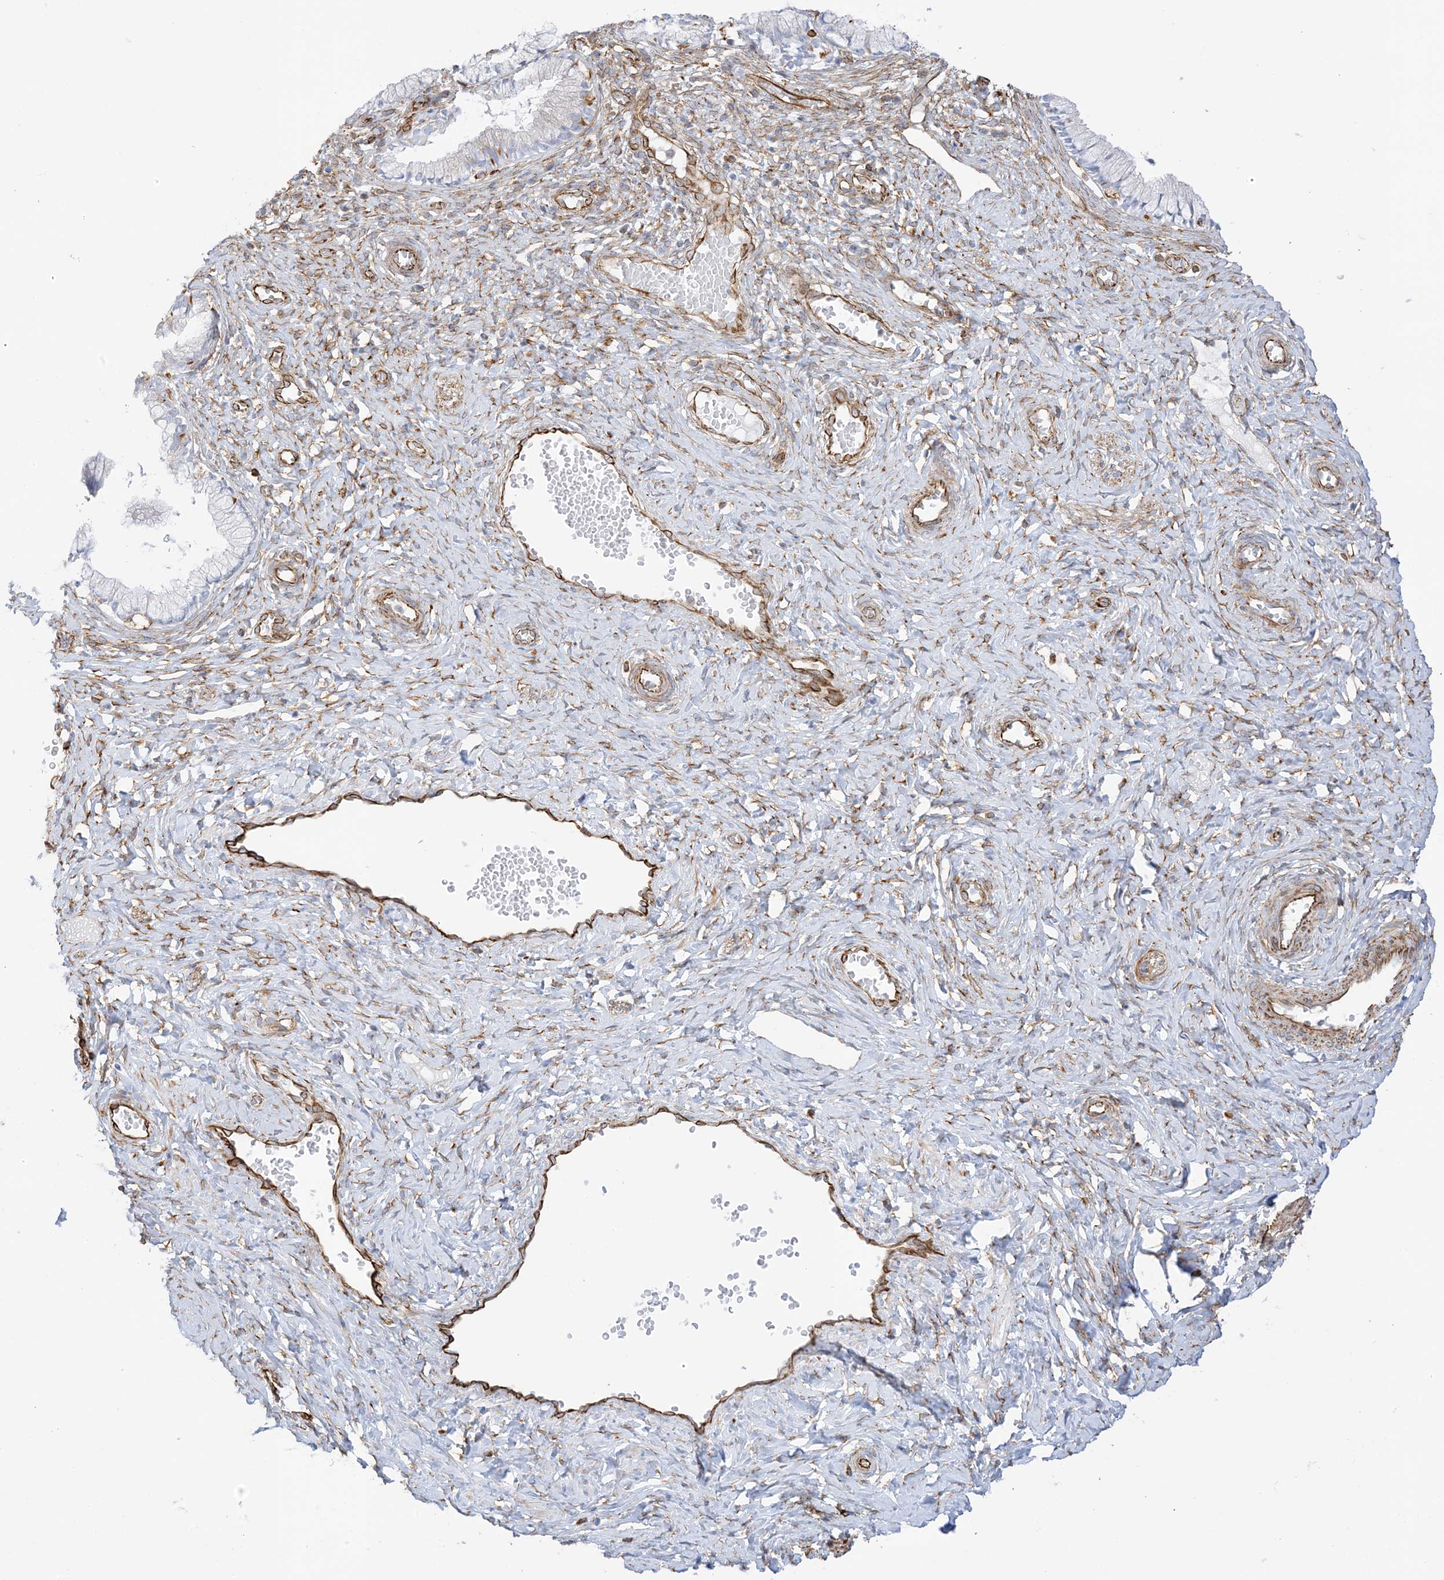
{"staining": {"intensity": "negative", "quantity": "none", "location": "none"}, "tissue": "cervix", "cell_type": "Glandular cells", "image_type": "normal", "snomed": [{"axis": "morphology", "description": "Normal tissue, NOS"}, {"axis": "topography", "description": "Cervix"}], "caption": "High power microscopy micrograph of an immunohistochemistry (IHC) image of normal cervix, revealing no significant positivity in glandular cells.", "gene": "PID1", "patient": {"sex": "female", "age": 27}}